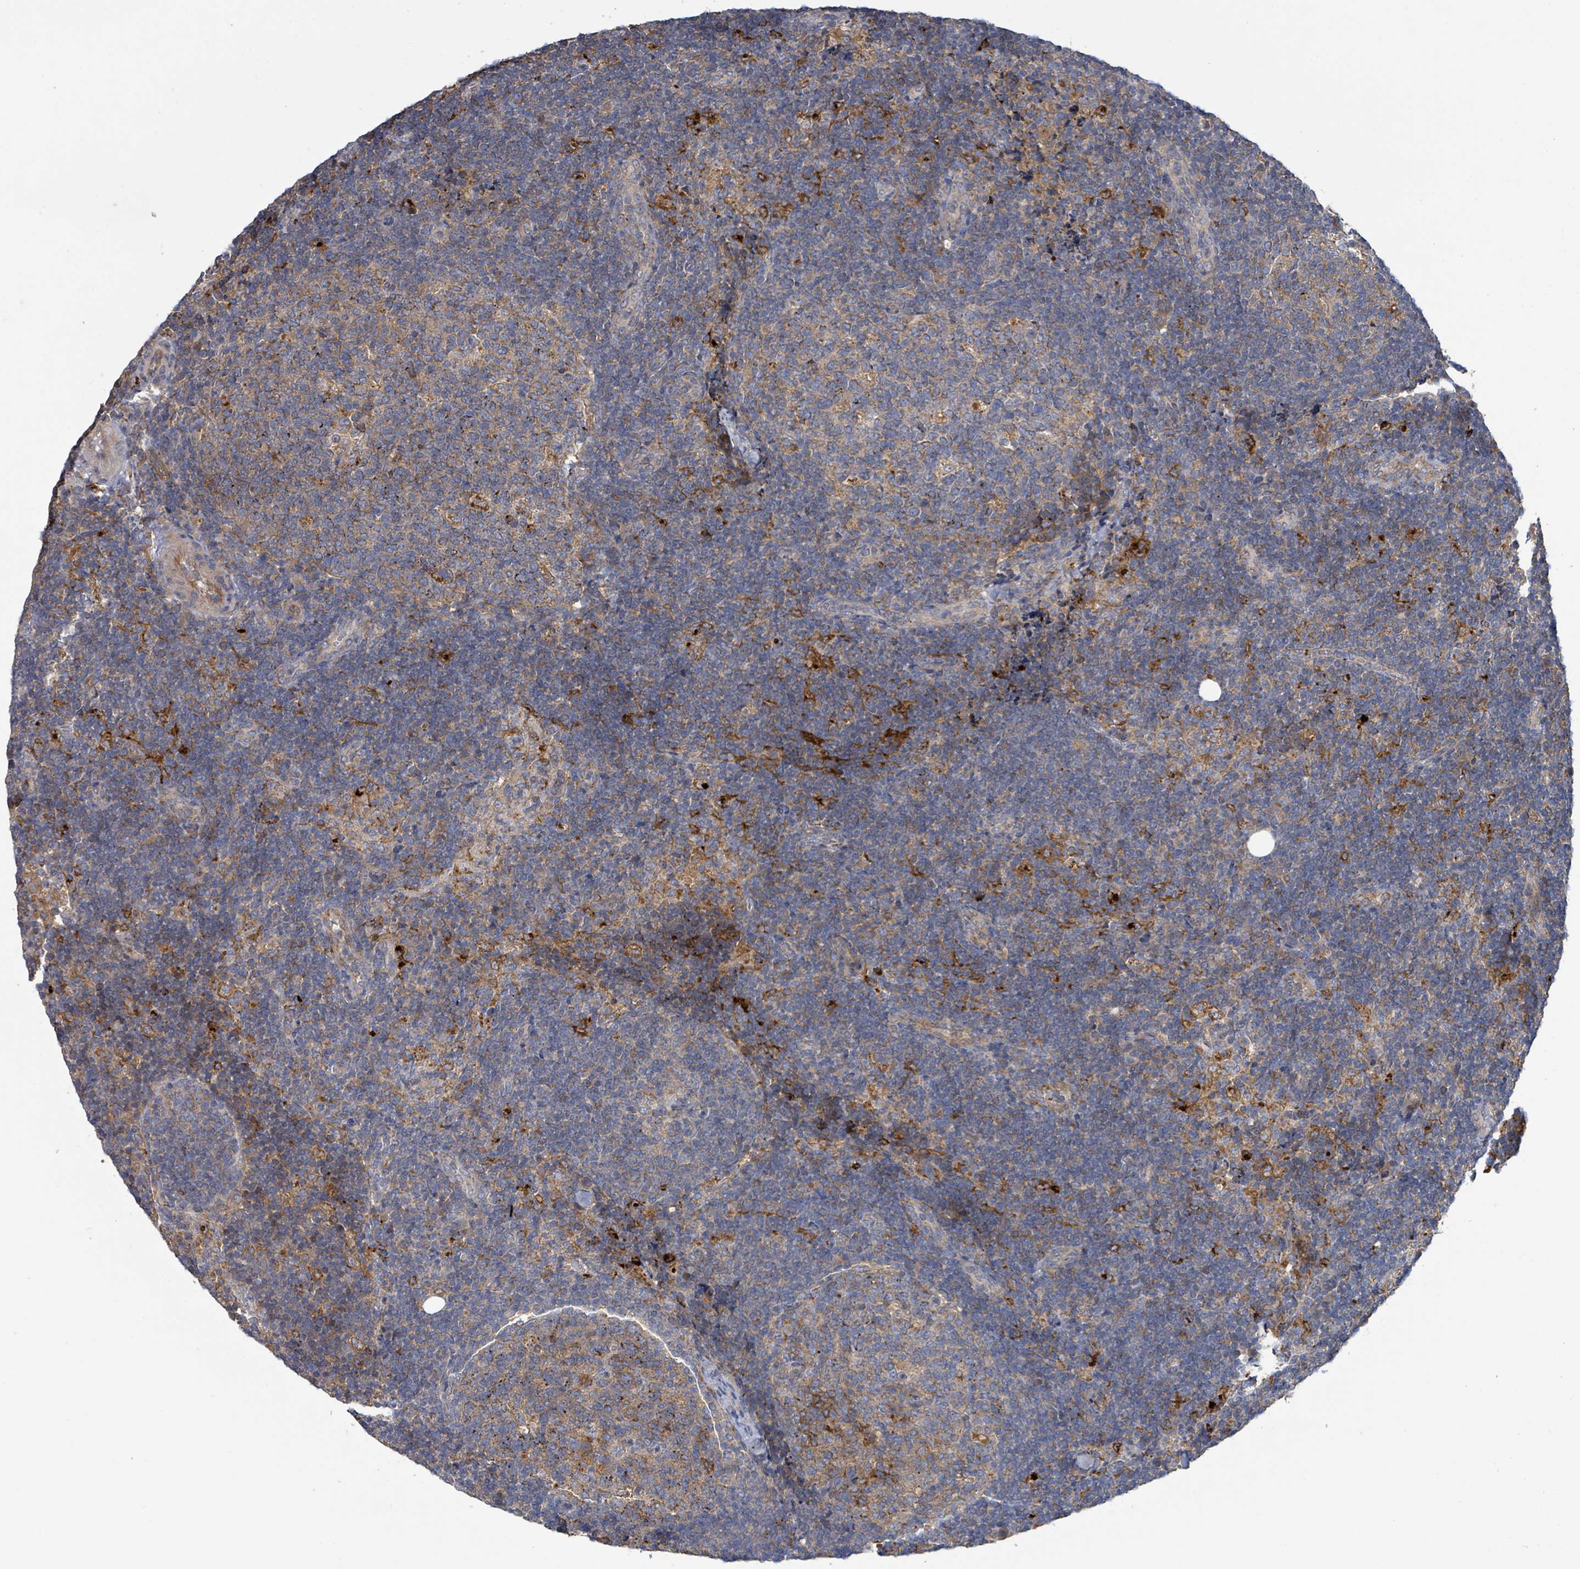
{"staining": {"intensity": "moderate", "quantity": "<25%", "location": "cytoplasmic/membranous"}, "tissue": "lymph node", "cell_type": "Germinal center cells", "image_type": "normal", "snomed": [{"axis": "morphology", "description": "Normal tissue, NOS"}, {"axis": "topography", "description": "Lymph node"}], "caption": "Immunohistochemical staining of unremarkable human lymph node displays low levels of moderate cytoplasmic/membranous positivity in about <25% of germinal center cells.", "gene": "PLAAT1", "patient": {"sex": "female", "age": 31}}